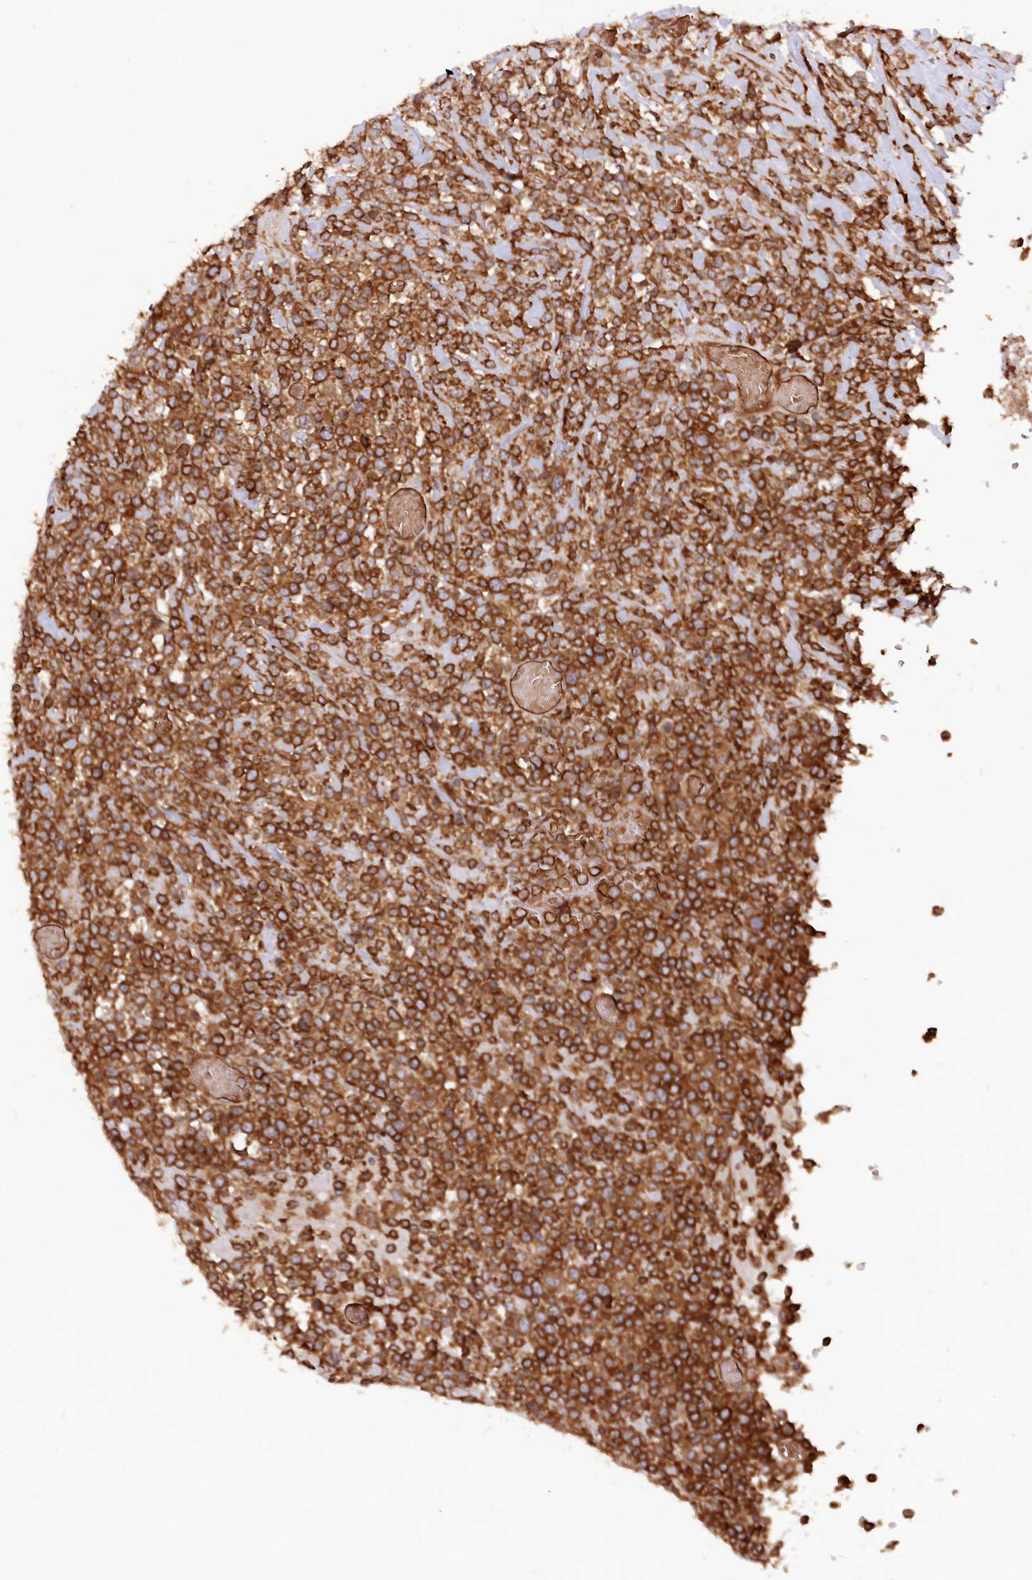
{"staining": {"intensity": "strong", "quantity": ">75%", "location": "cytoplasmic/membranous"}, "tissue": "lymphoma", "cell_type": "Tumor cells", "image_type": "cancer", "snomed": [{"axis": "morphology", "description": "Malignant lymphoma, non-Hodgkin's type, High grade"}, {"axis": "topography", "description": "Colon"}], "caption": "Immunohistochemical staining of human malignant lymphoma, non-Hodgkin's type (high-grade) shows high levels of strong cytoplasmic/membranous positivity in approximately >75% of tumor cells.", "gene": "PAIP2", "patient": {"sex": "female", "age": 53}}